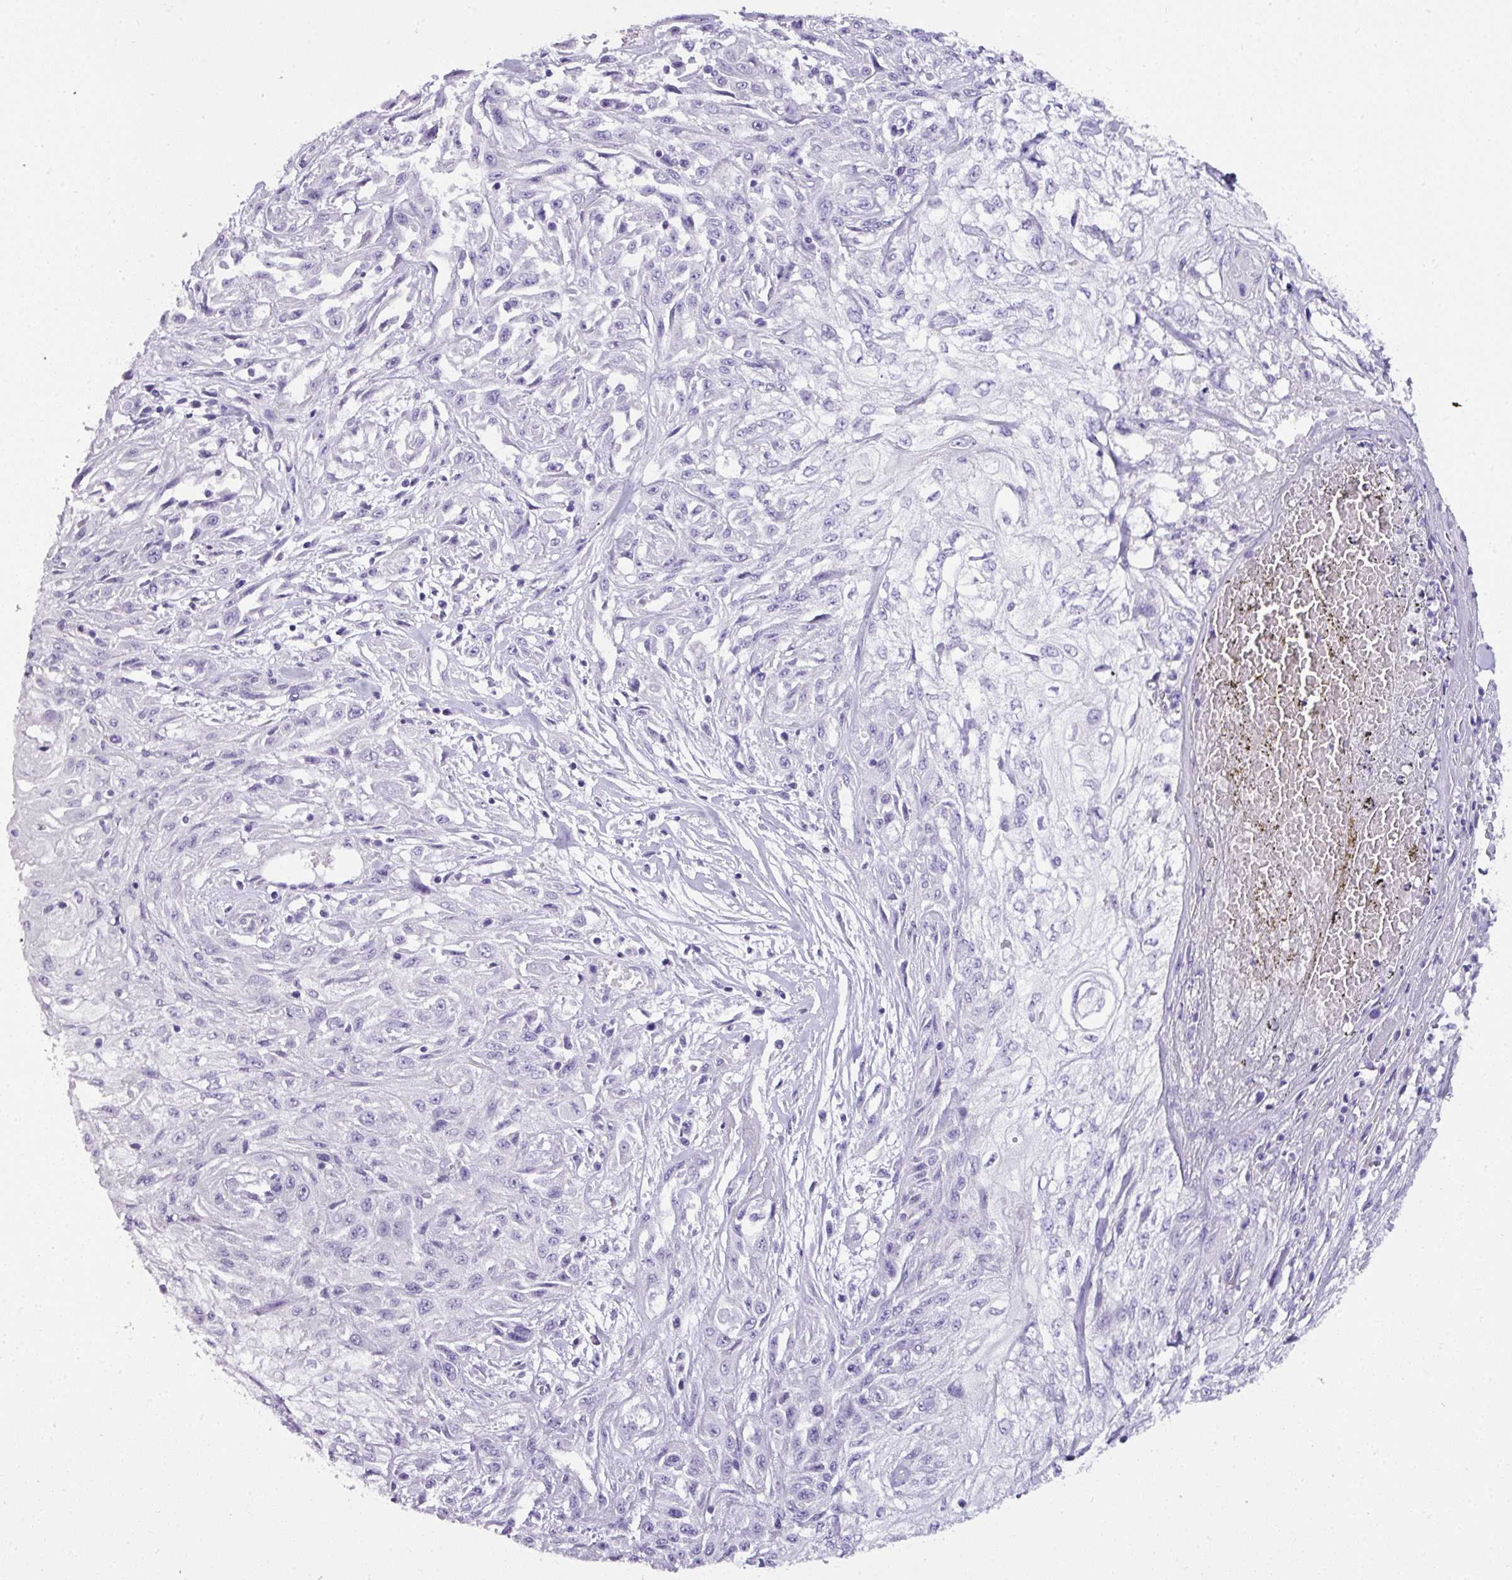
{"staining": {"intensity": "negative", "quantity": "none", "location": "none"}, "tissue": "skin cancer", "cell_type": "Tumor cells", "image_type": "cancer", "snomed": [{"axis": "morphology", "description": "Squamous cell carcinoma, NOS"}, {"axis": "morphology", "description": "Squamous cell carcinoma, metastatic, NOS"}, {"axis": "topography", "description": "Skin"}, {"axis": "topography", "description": "Lymph node"}], "caption": "This photomicrograph is of skin cancer stained with immunohistochemistry (IHC) to label a protein in brown with the nuclei are counter-stained blue. There is no positivity in tumor cells. Brightfield microscopy of IHC stained with DAB (3,3'-diaminobenzidine) (brown) and hematoxylin (blue), captured at high magnification.", "gene": "NAPSA", "patient": {"sex": "male", "age": 75}}